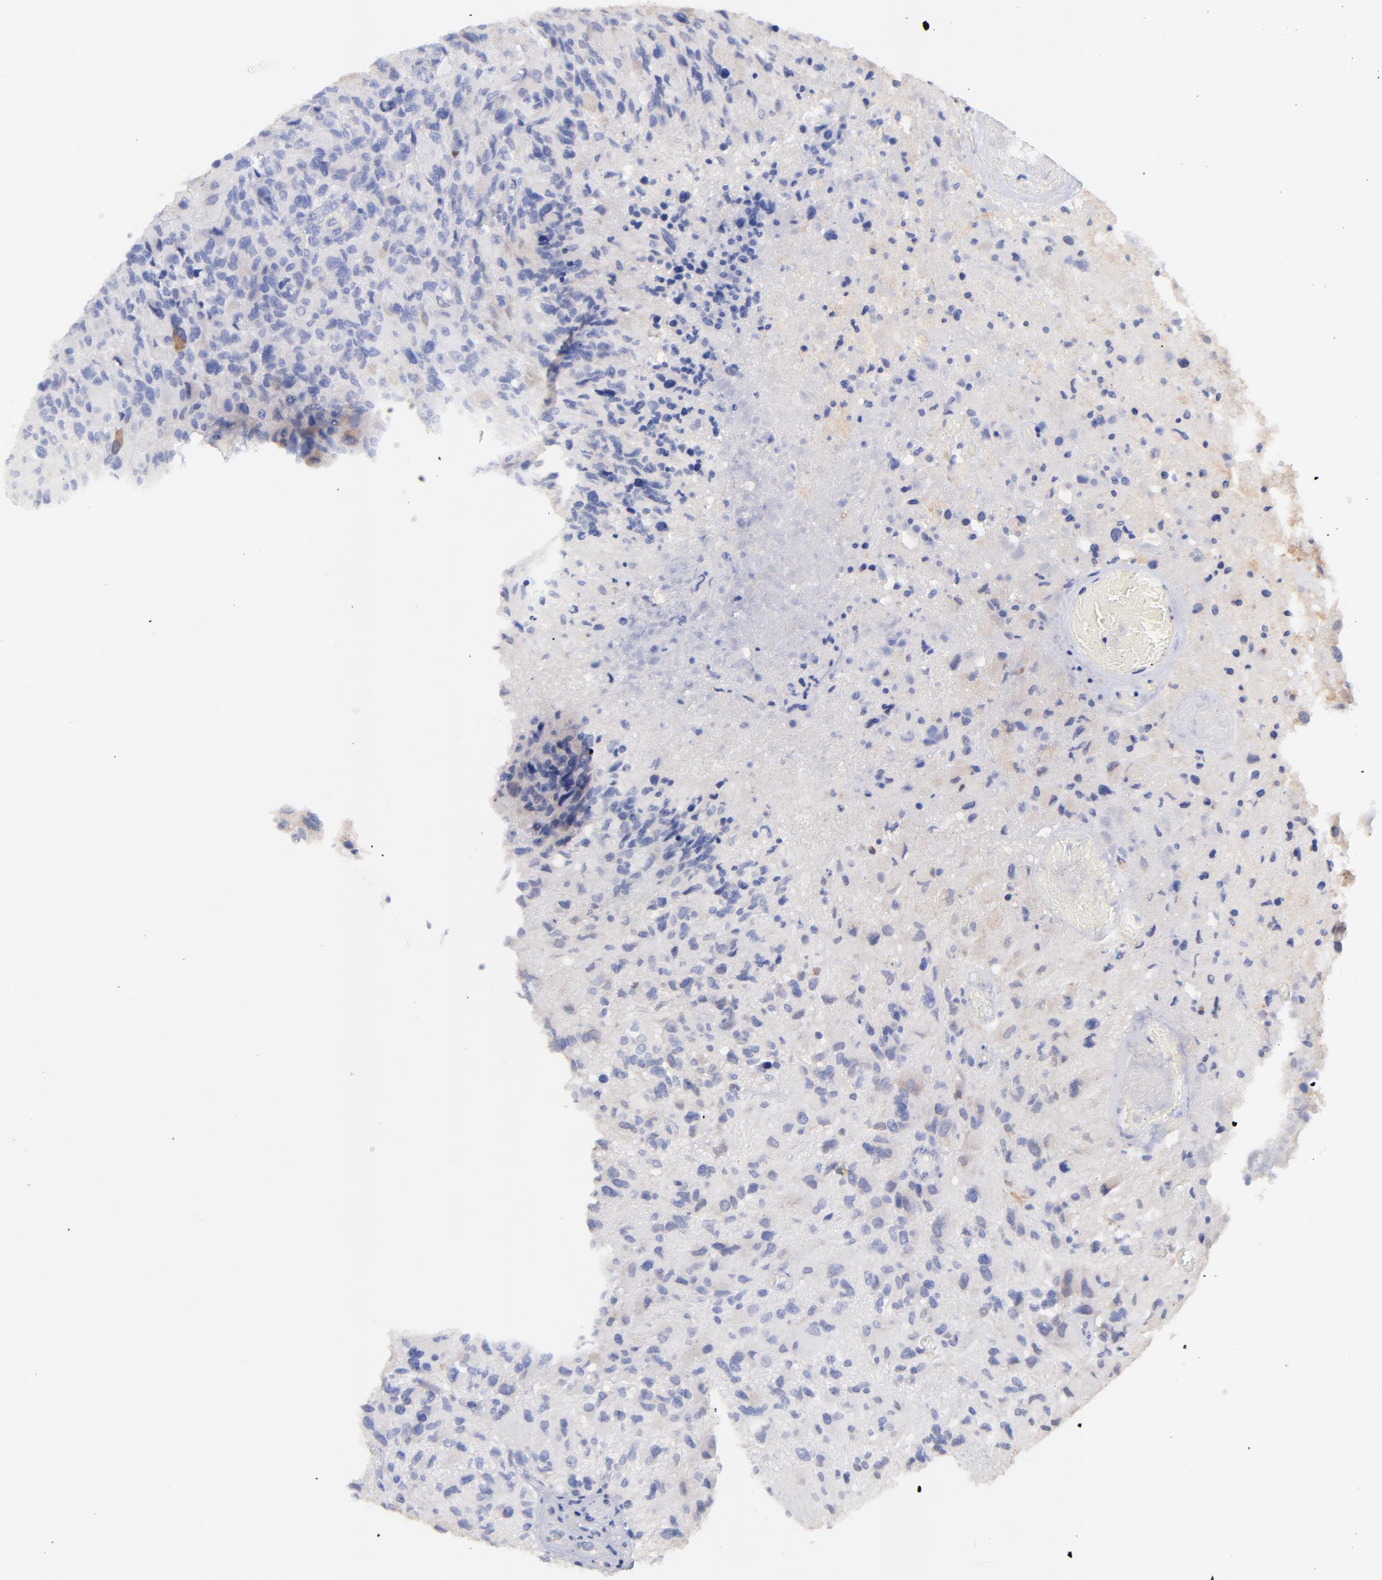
{"staining": {"intensity": "moderate", "quantity": "<25%", "location": "cytoplasmic/membranous"}, "tissue": "glioma", "cell_type": "Tumor cells", "image_type": "cancer", "snomed": [{"axis": "morphology", "description": "Glioma, malignant, High grade"}, {"axis": "topography", "description": "Brain"}], "caption": "Protein expression analysis of glioma shows moderate cytoplasmic/membranous staining in approximately <25% of tumor cells. The staining is performed using DAB (3,3'-diaminobenzidine) brown chromogen to label protein expression. The nuclei are counter-stained blue using hematoxylin.", "gene": "CFAP57", "patient": {"sex": "male", "age": 69}}